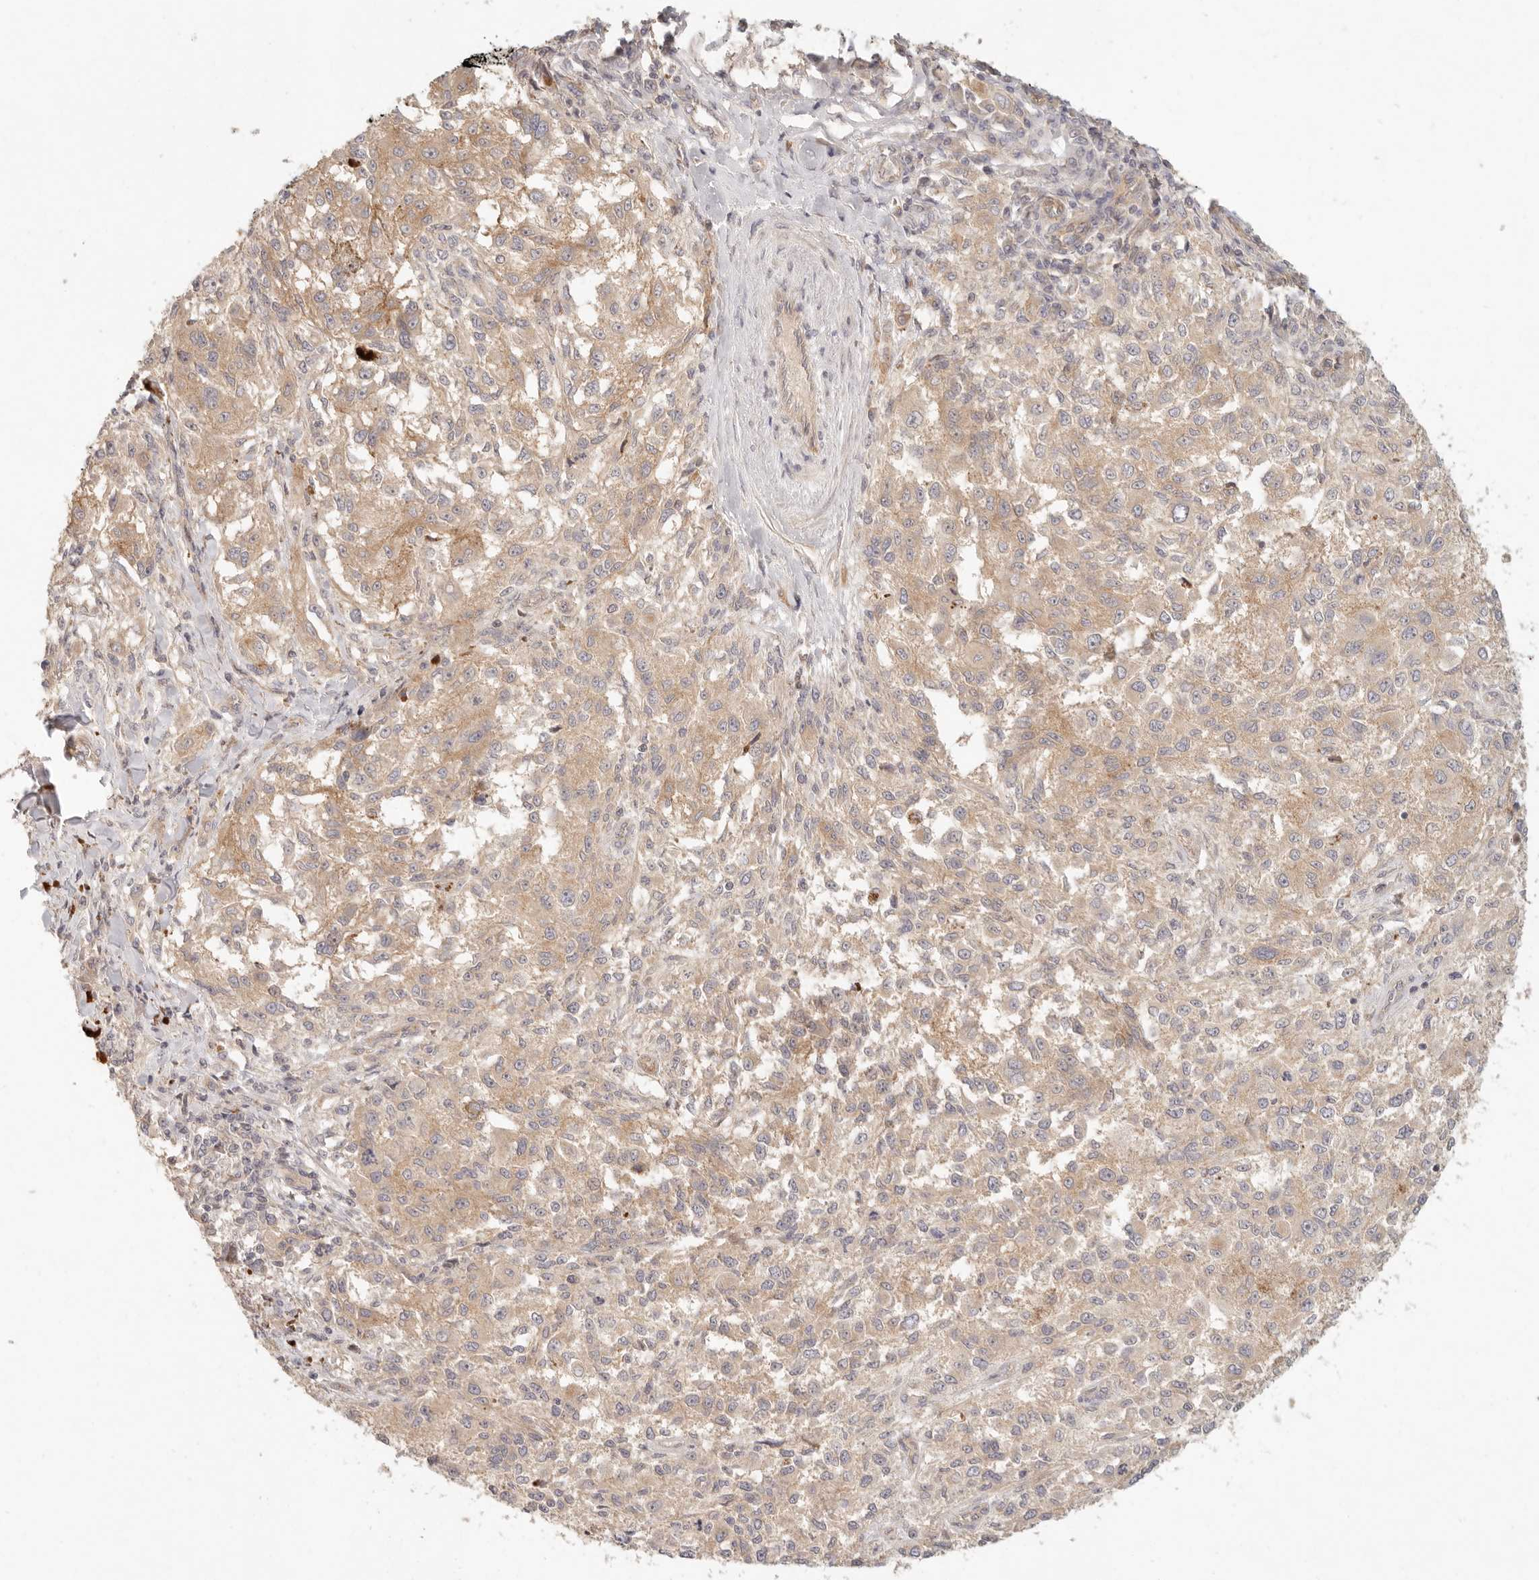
{"staining": {"intensity": "weak", "quantity": ">75%", "location": "cytoplasmic/membranous"}, "tissue": "melanoma", "cell_type": "Tumor cells", "image_type": "cancer", "snomed": [{"axis": "morphology", "description": "Necrosis, NOS"}, {"axis": "morphology", "description": "Malignant melanoma, NOS"}, {"axis": "topography", "description": "Skin"}], "caption": "Malignant melanoma stained with IHC displays weak cytoplasmic/membranous staining in about >75% of tumor cells.", "gene": "PPP1R3B", "patient": {"sex": "female", "age": 87}}